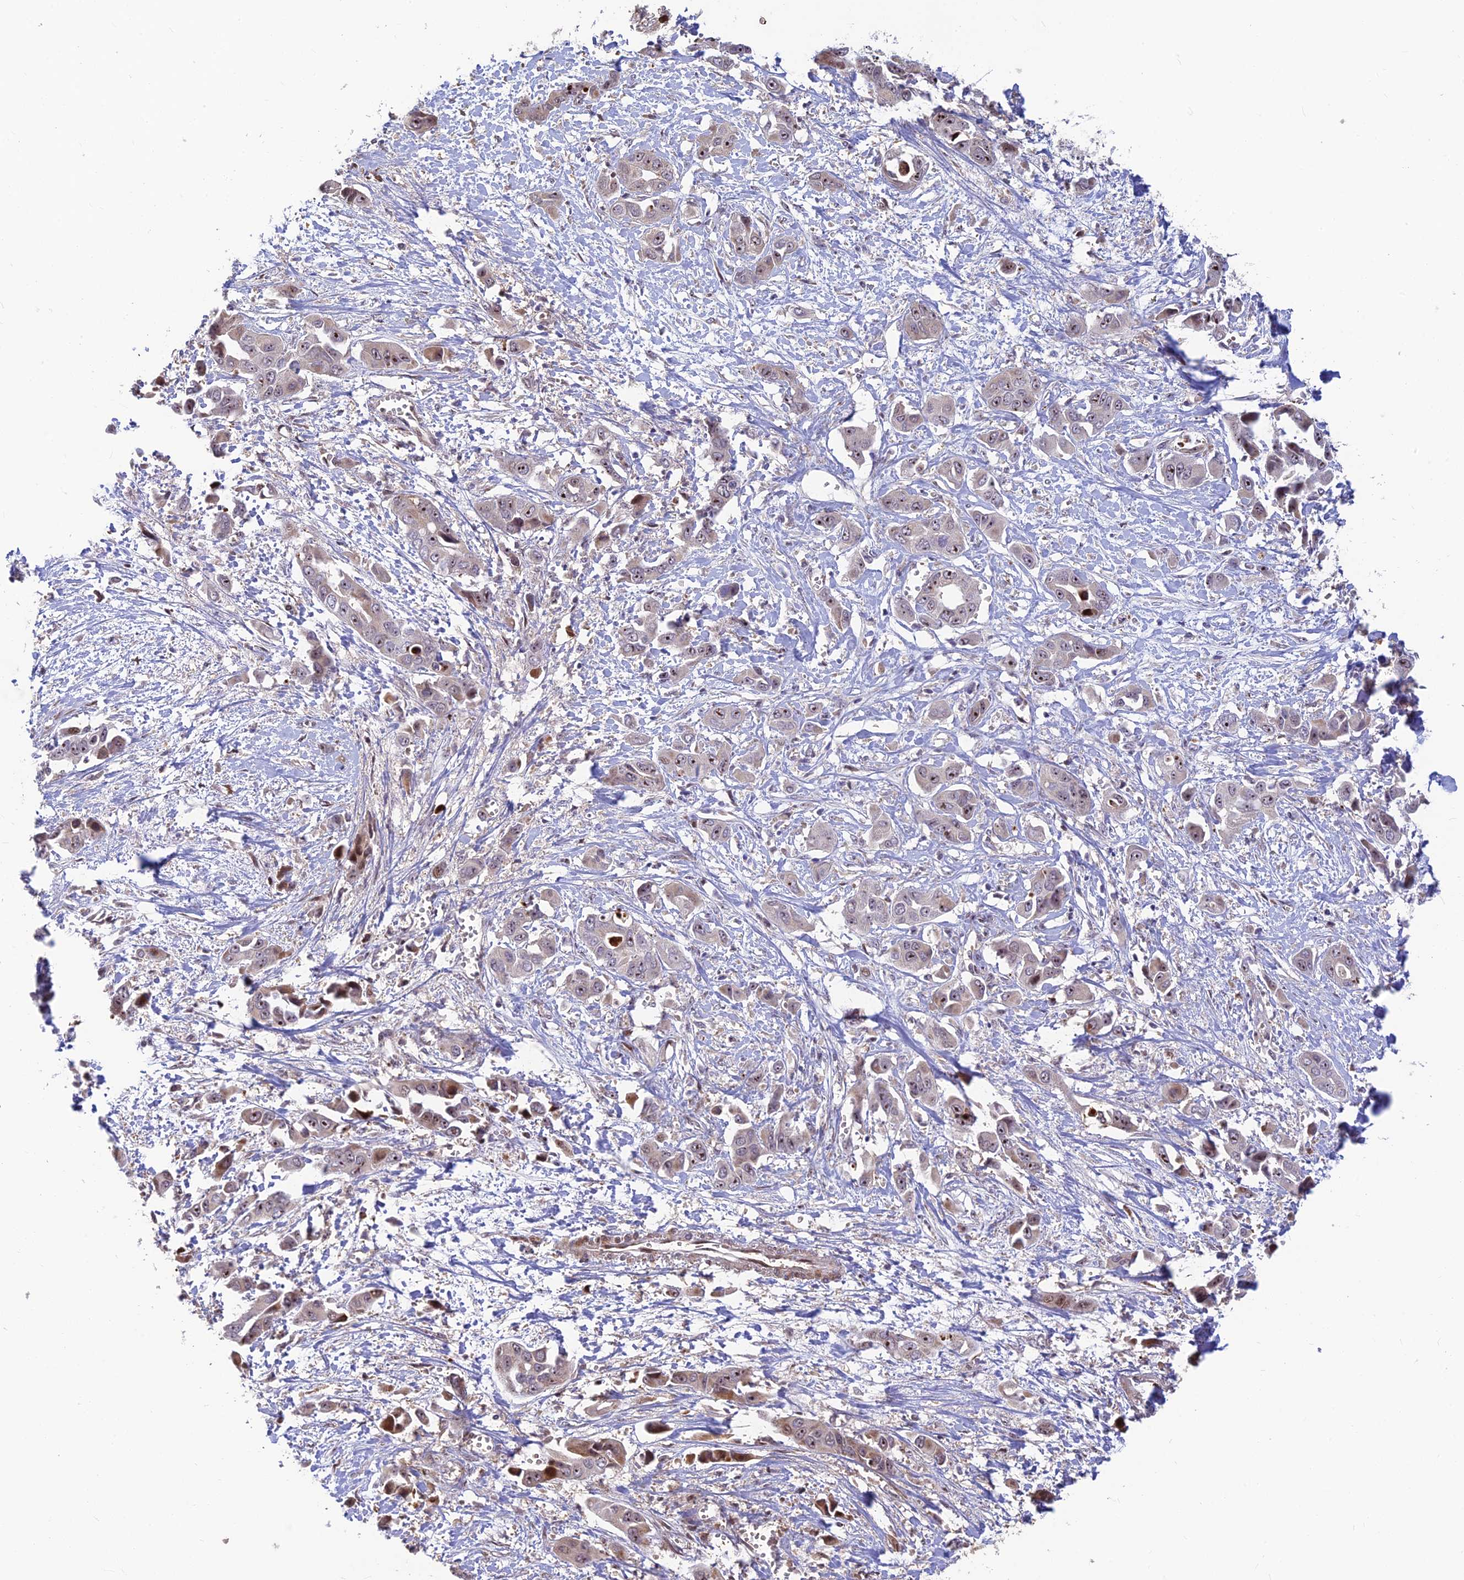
{"staining": {"intensity": "moderate", "quantity": "<25%", "location": "cytoplasmic/membranous,nuclear"}, "tissue": "liver cancer", "cell_type": "Tumor cells", "image_type": "cancer", "snomed": [{"axis": "morphology", "description": "Cholangiocarcinoma"}, {"axis": "topography", "description": "Liver"}], "caption": "Human cholangiocarcinoma (liver) stained for a protein (brown) demonstrates moderate cytoplasmic/membranous and nuclear positive staining in approximately <25% of tumor cells.", "gene": "UFSP2", "patient": {"sex": "female", "age": 52}}